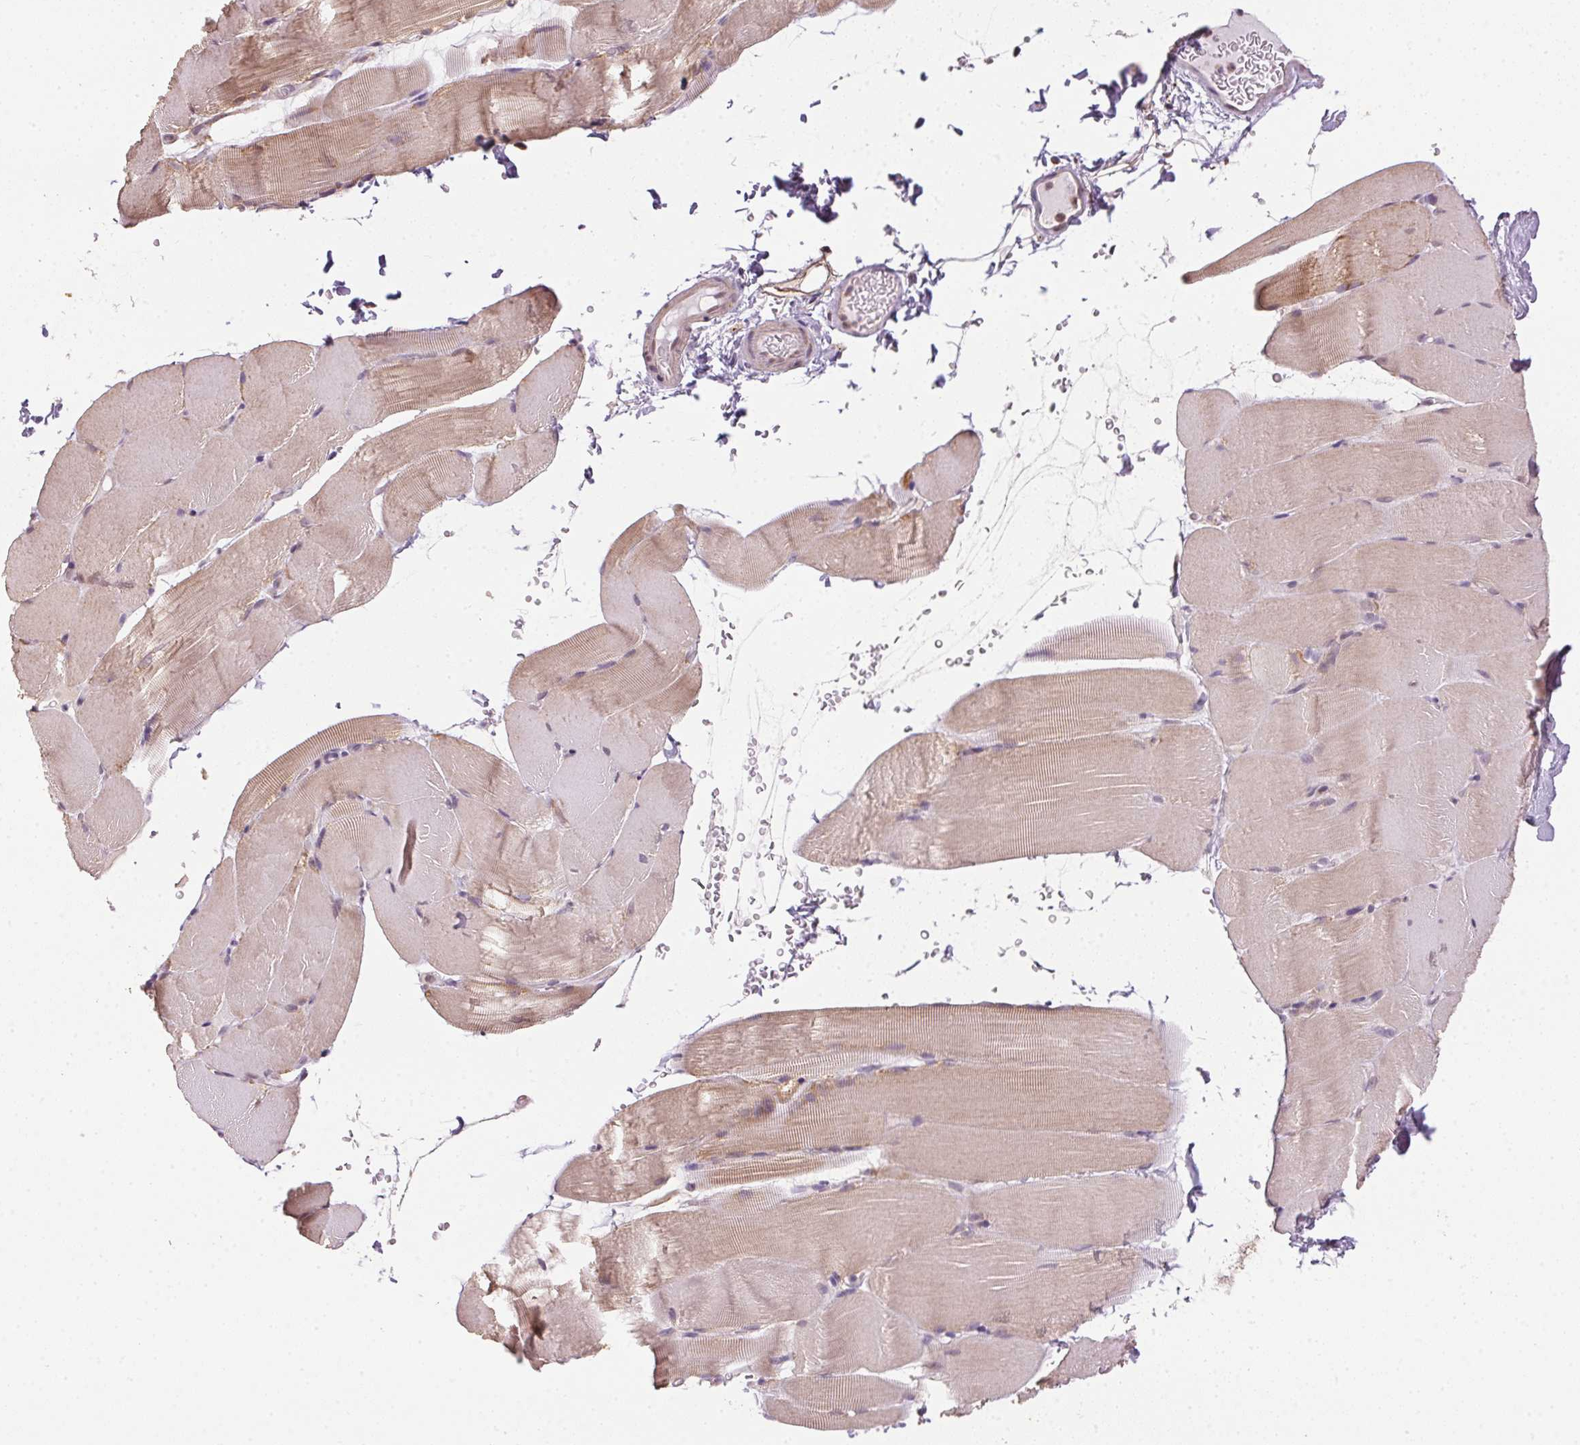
{"staining": {"intensity": "weak", "quantity": "25%-75%", "location": "cytoplasmic/membranous"}, "tissue": "skeletal muscle", "cell_type": "Myocytes", "image_type": "normal", "snomed": [{"axis": "morphology", "description": "Normal tissue, NOS"}, {"axis": "topography", "description": "Skeletal muscle"}], "caption": "Immunohistochemistry (DAB) staining of normal skeletal muscle displays weak cytoplasmic/membranous protein staining in approximately 25%-75% of myocytes. Using DAB (3,3'-diaminobenzidine) (brown) and hematoxylin (blue) stains, captured at high magnification using brightfield microscopy.", "gene": "SC5D", "patient": {"sex": "female", "age": 37}}